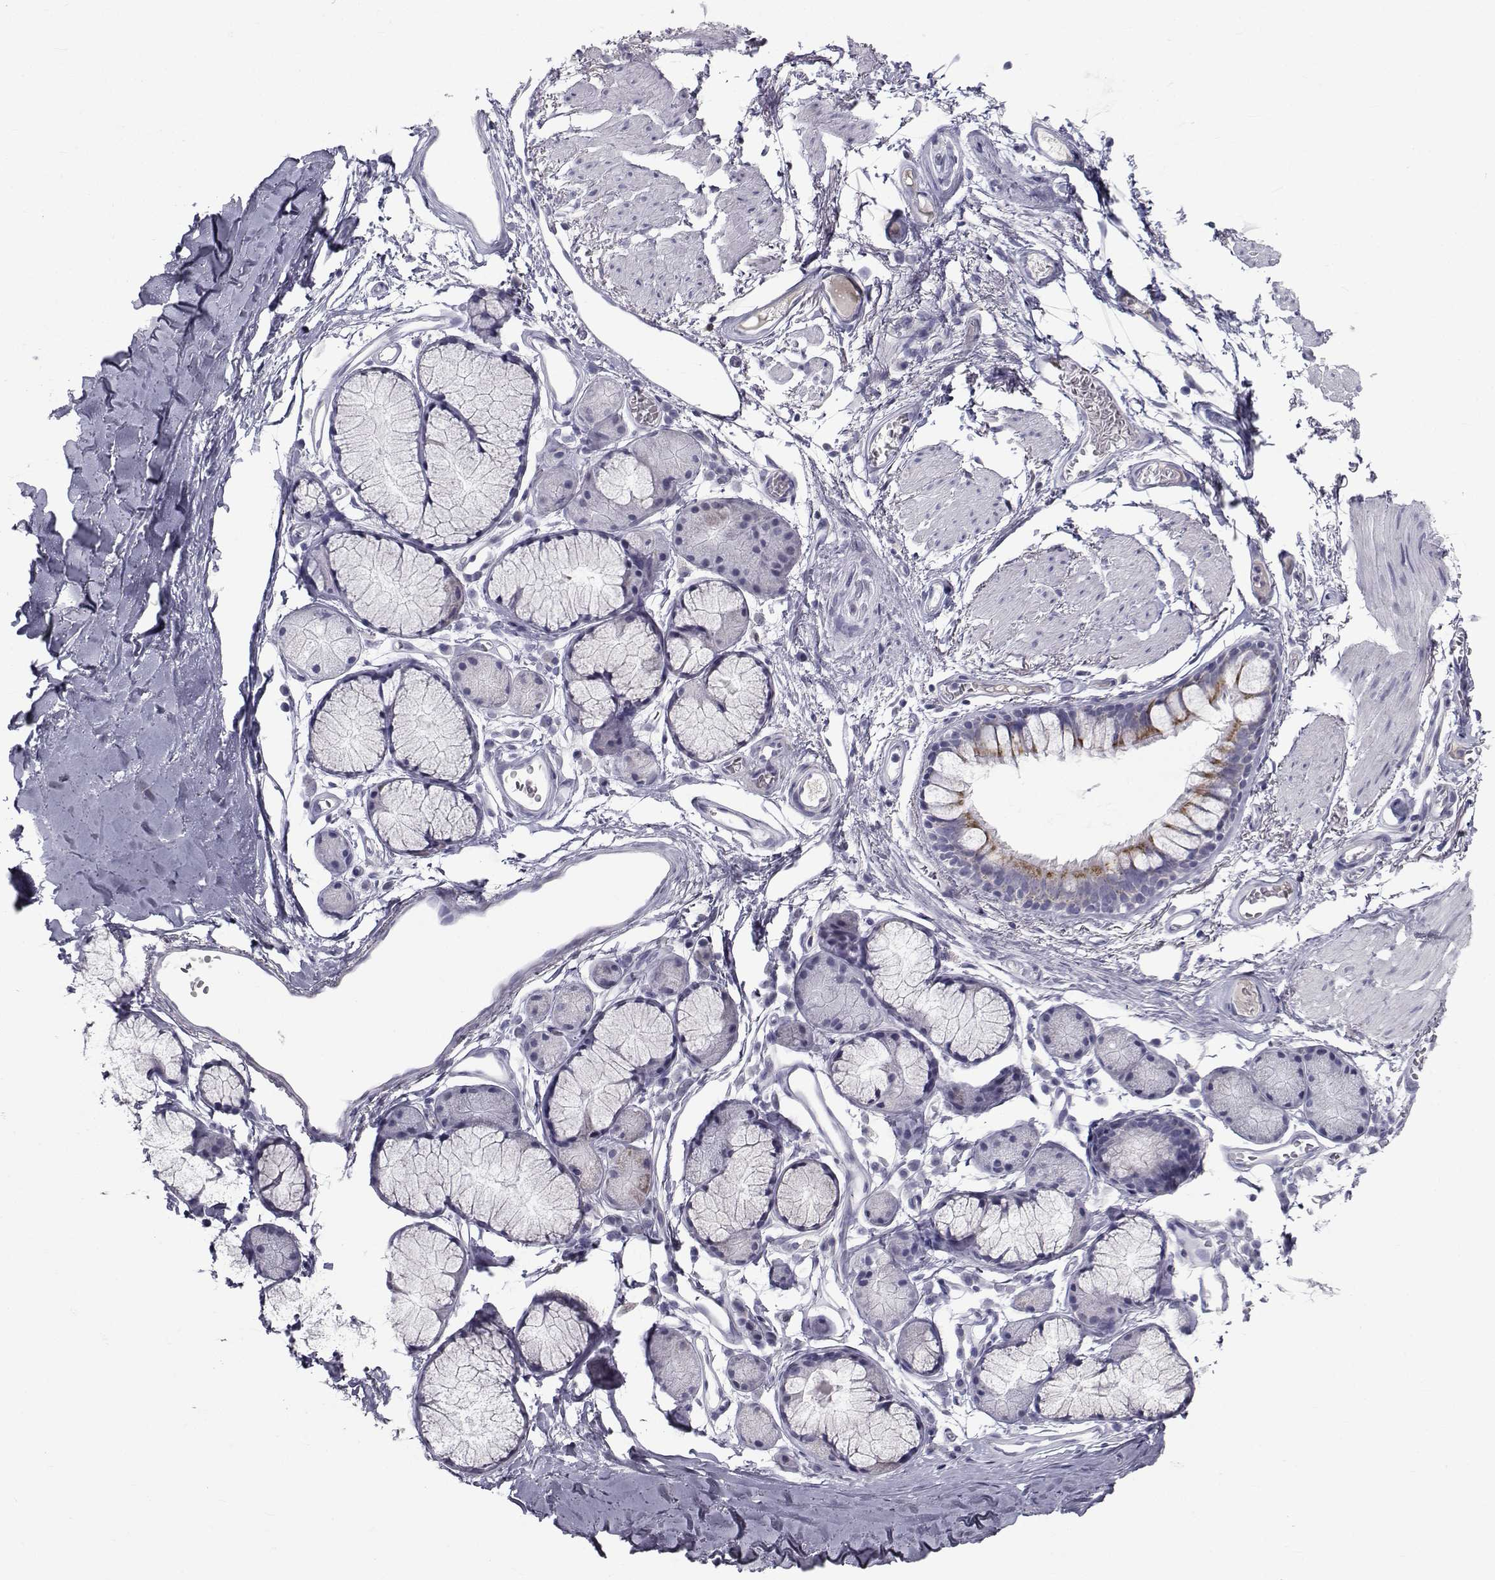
{"staining": {"intensity": "negative", "quantity": "none", "location": "none"}, "tissue": "adipose tissue", "cell_type": "Adipocytes", "image_type": "normal", "snomed": [{"axis": "morphology", "description": "Normal tissue, NOS"}, {"axis": "topography", "description": "Cartilage tissue"}, {"axis": "topography", "description": "Bronchus"}], "caption": "IHC photomicrograph of benign adipose tissue stained for a protein (brown), which reveals no expression in adipocytes.", "gene": "FDXR", "patient": {"sex": "female", "age": 79}}